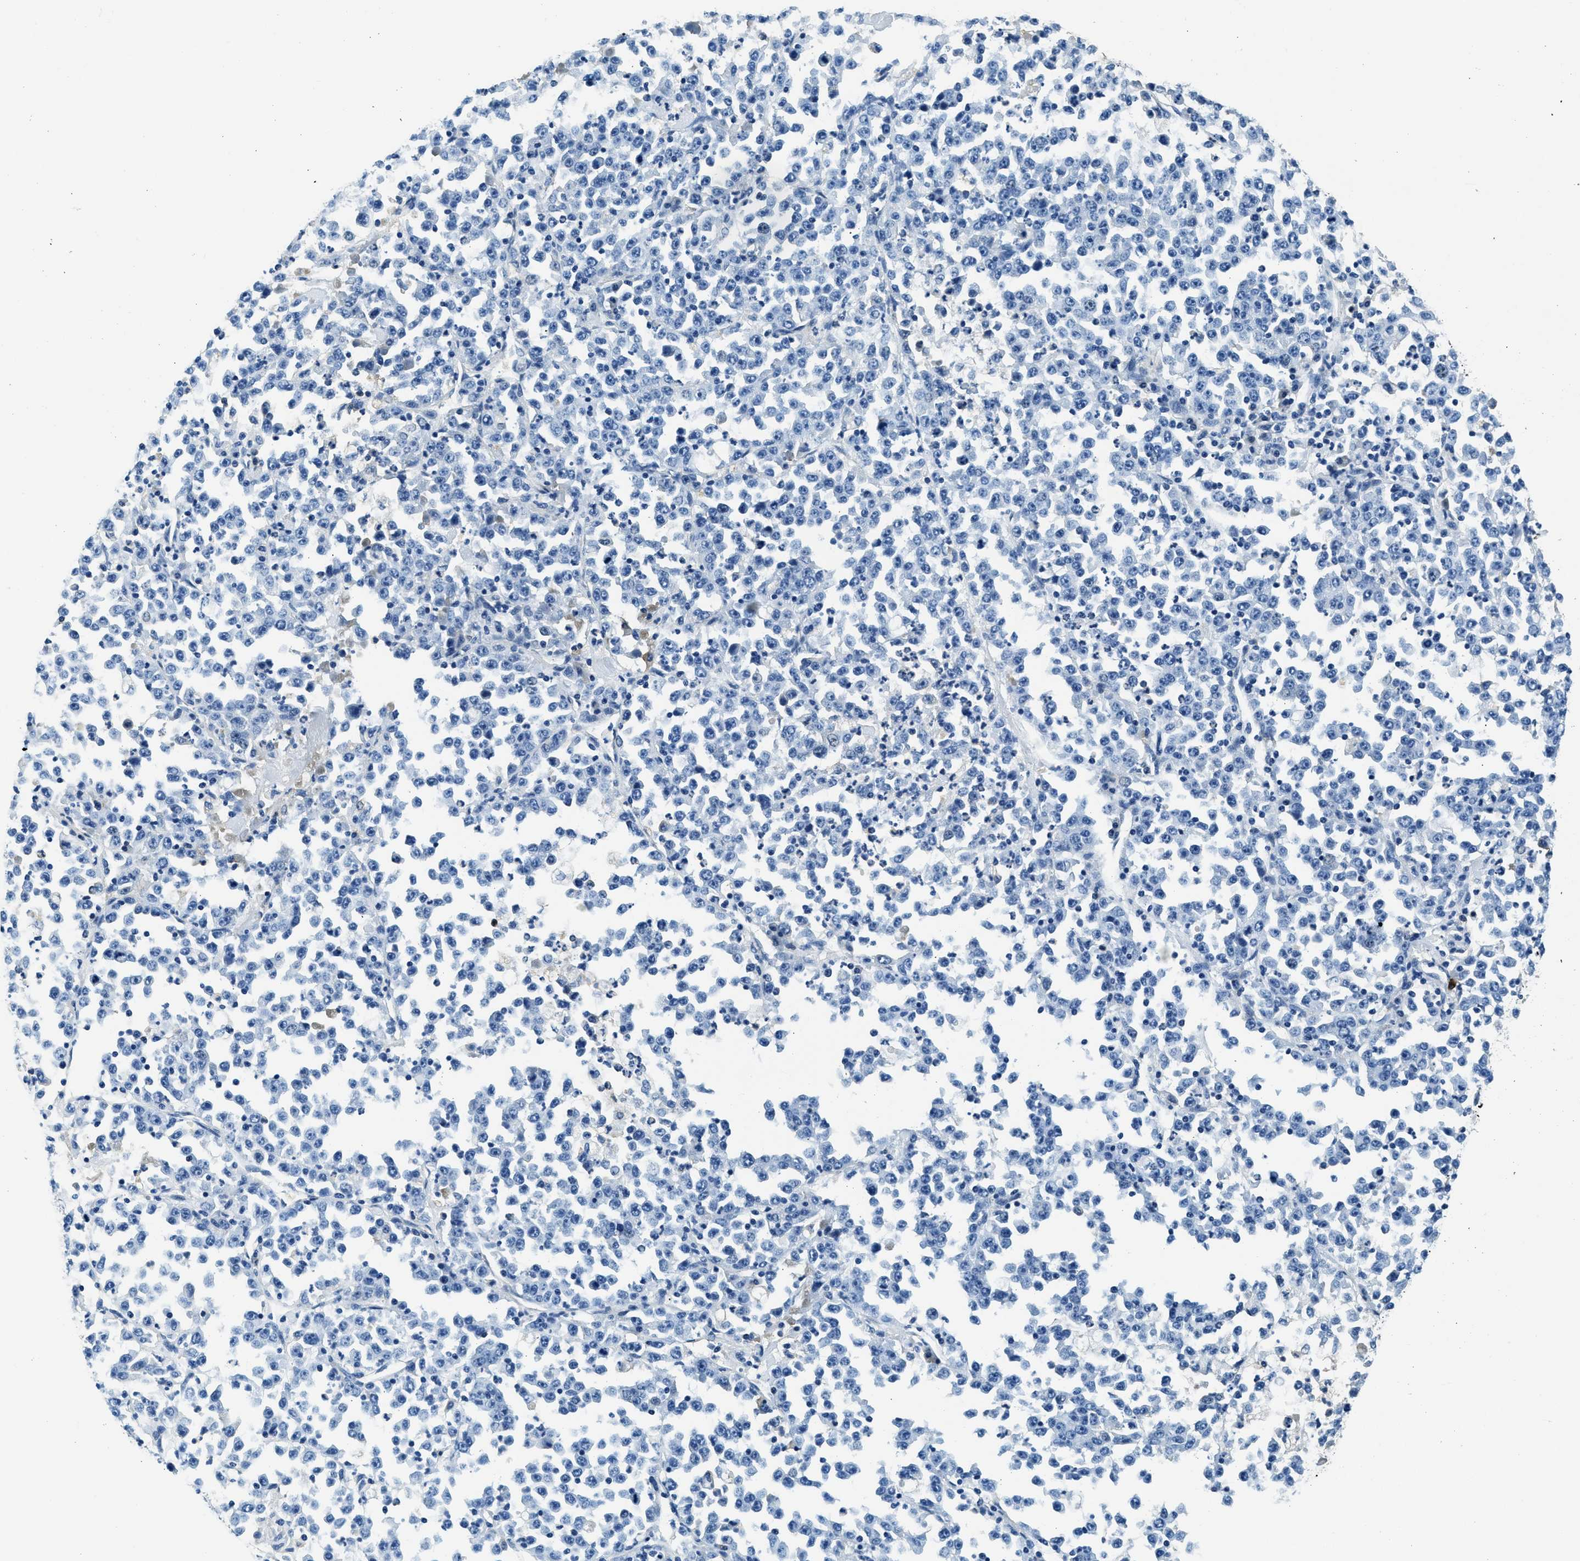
{"staining": {"intensity": "negative", "quantity": "none", "location": "none"}, "tissue": "stomach cancer", "cell_type": "Tumor cells", "image_type": "cancer", "snomed": [{"axis": "morphology", "description": "Normal tissue, NOS"}, {"axis": "morphology", "description": "Adenocarcinoma, NOS"}, {"axis": "topography", "description": "Stomach, upper"}, {"axis": "topography", "description": "Stomach"}], "caption": "Protein analysis of adenocarcinoma (stomach) displays no significant positivity in tumor cells.", "gene": "TMEM186", "patient": {"sex": "male", "age": 59}}